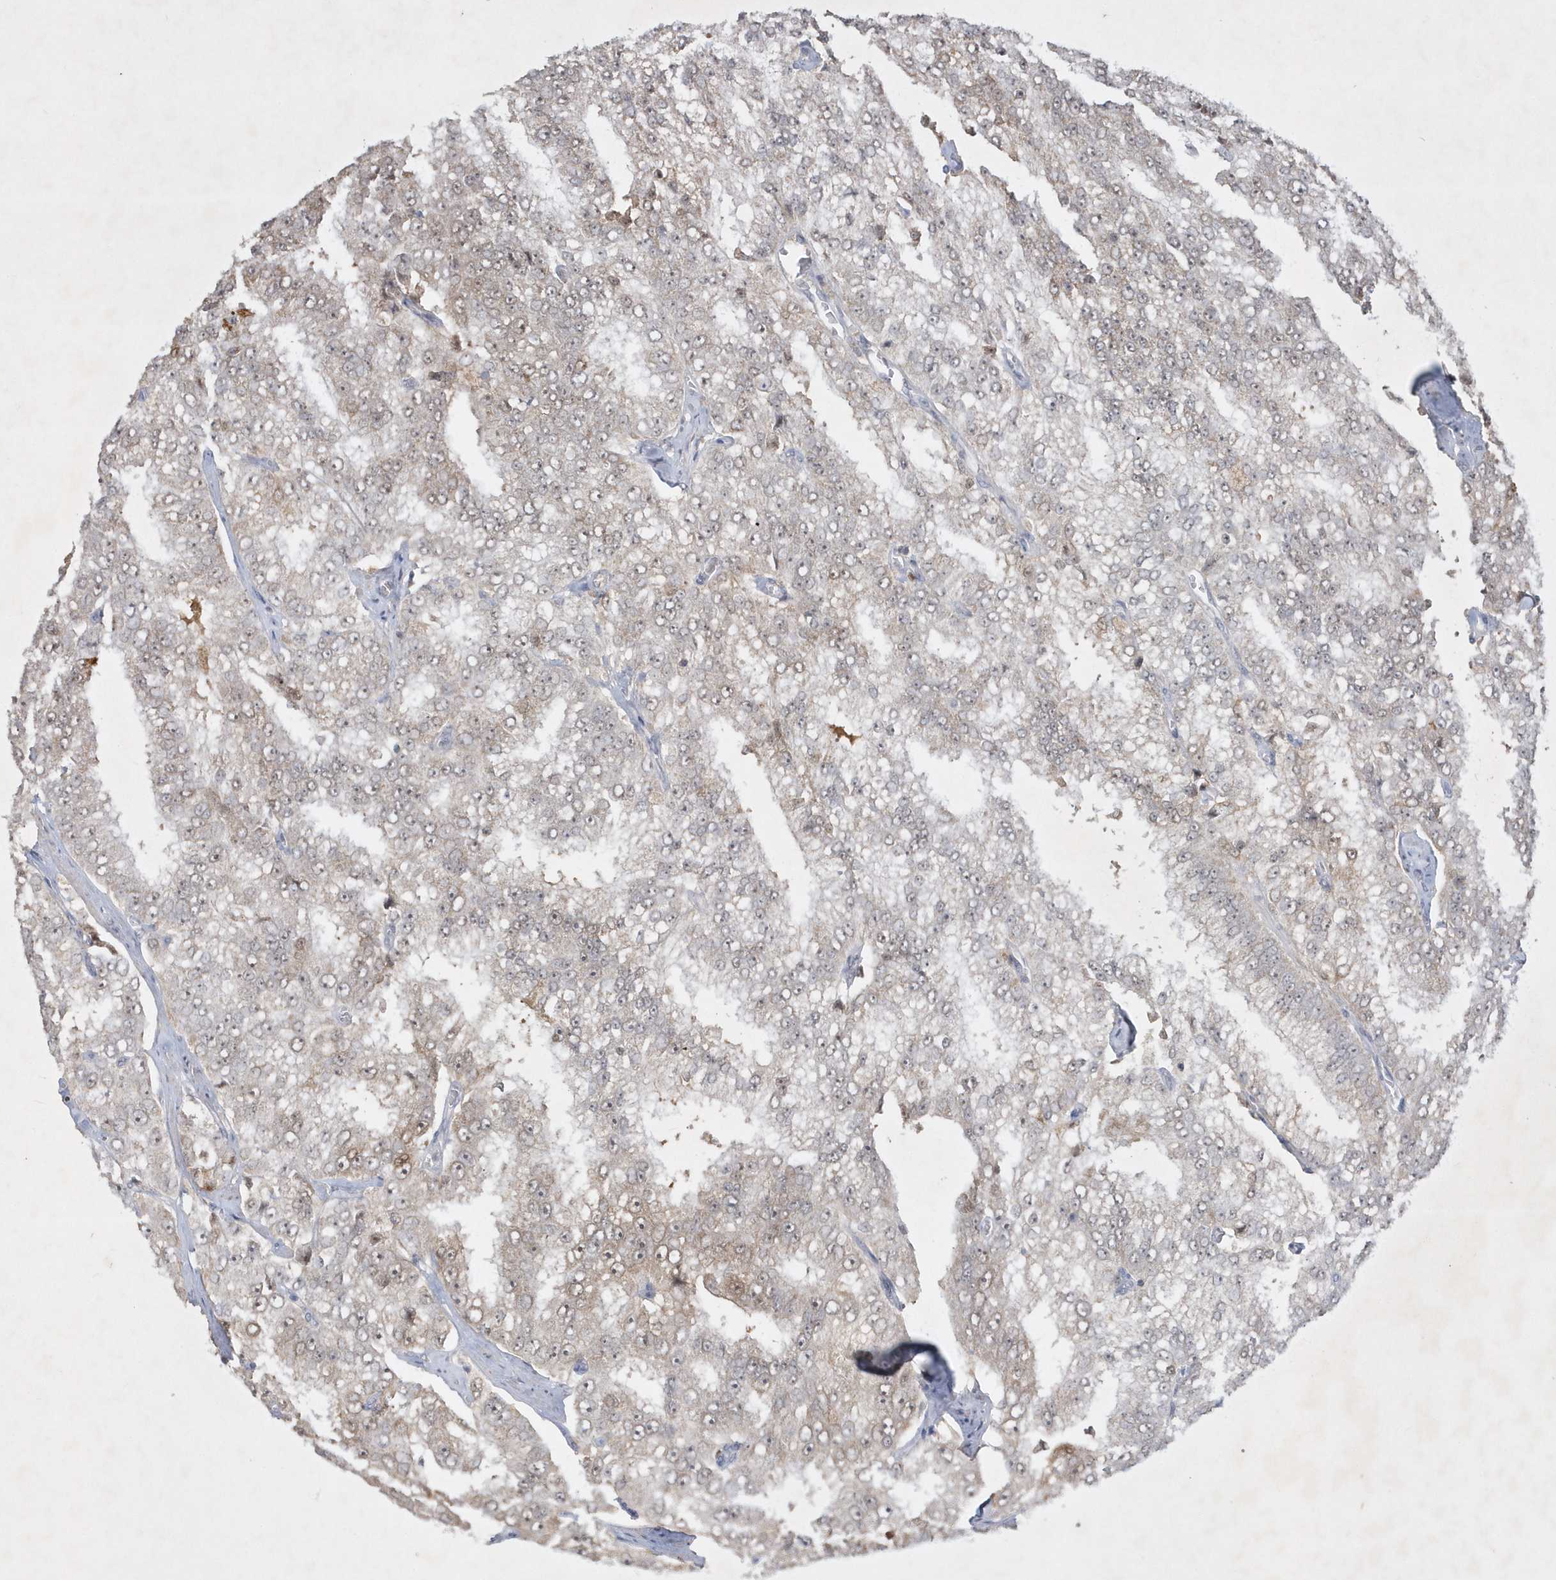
{"staining": {"intensity": "negative", "quantity": "none", "location": "none"}, "tissue": "prostate cancer", "cell_type": "Tumor cells", "image_type": "cancer", "snomed": [{"axis": "morphology", "description": "Adenocarcinoma, High grade"}, {"axis": "topography", "description": "Prostate"}], "caption": "The immunohistochemistry photomicrograph has no significant positivity in tumor cells of high-grade adenocarcinoma (prostate) tissue. Brightfield microscopy of immunohistochemistry stained with DAB (brown) and hematoxylin (blue), captured at high magnification.", "gene": "CPSF3", "patient": {"sex": "male", "age": 58}}